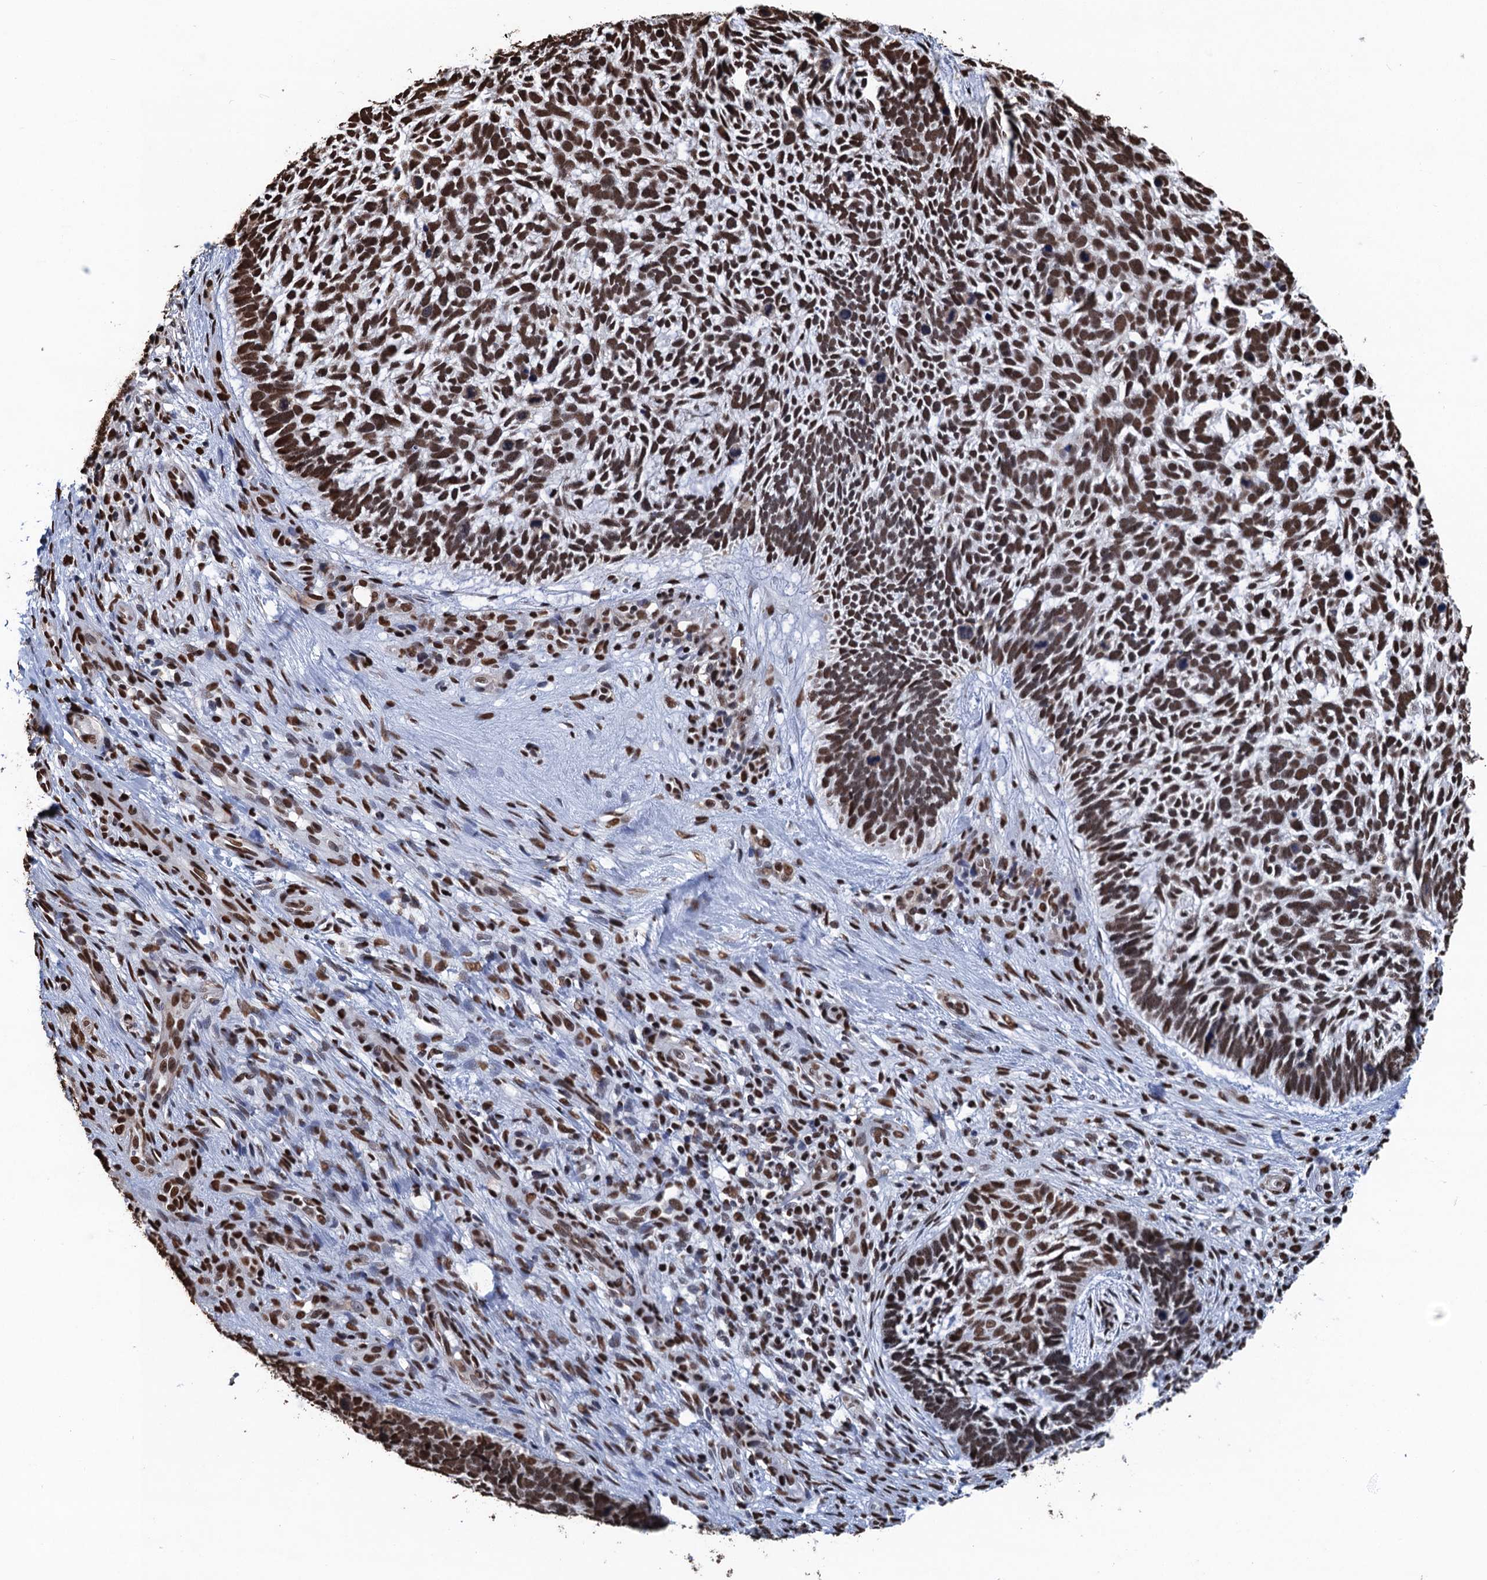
{"staining": {"intensity": "strong", "quantity": ">75%", "location": "nuclear"}, "tissue": "skin cancer", "cell_type": "Tumor cells", "image_type": "cancer", "snomed": [{"axis": "morphology", "description": "Basal cell carcinoma"}, {"axis": "topography", "description": "Skin"}], "caption": "Immunohistochemistry of human skin basal cell carcinoma exhibits high levels of strong nuclear staining in approximately >75% of tumor cells.", "gene": "UBA2", "patient": {"sex": "male", "age": 88}}